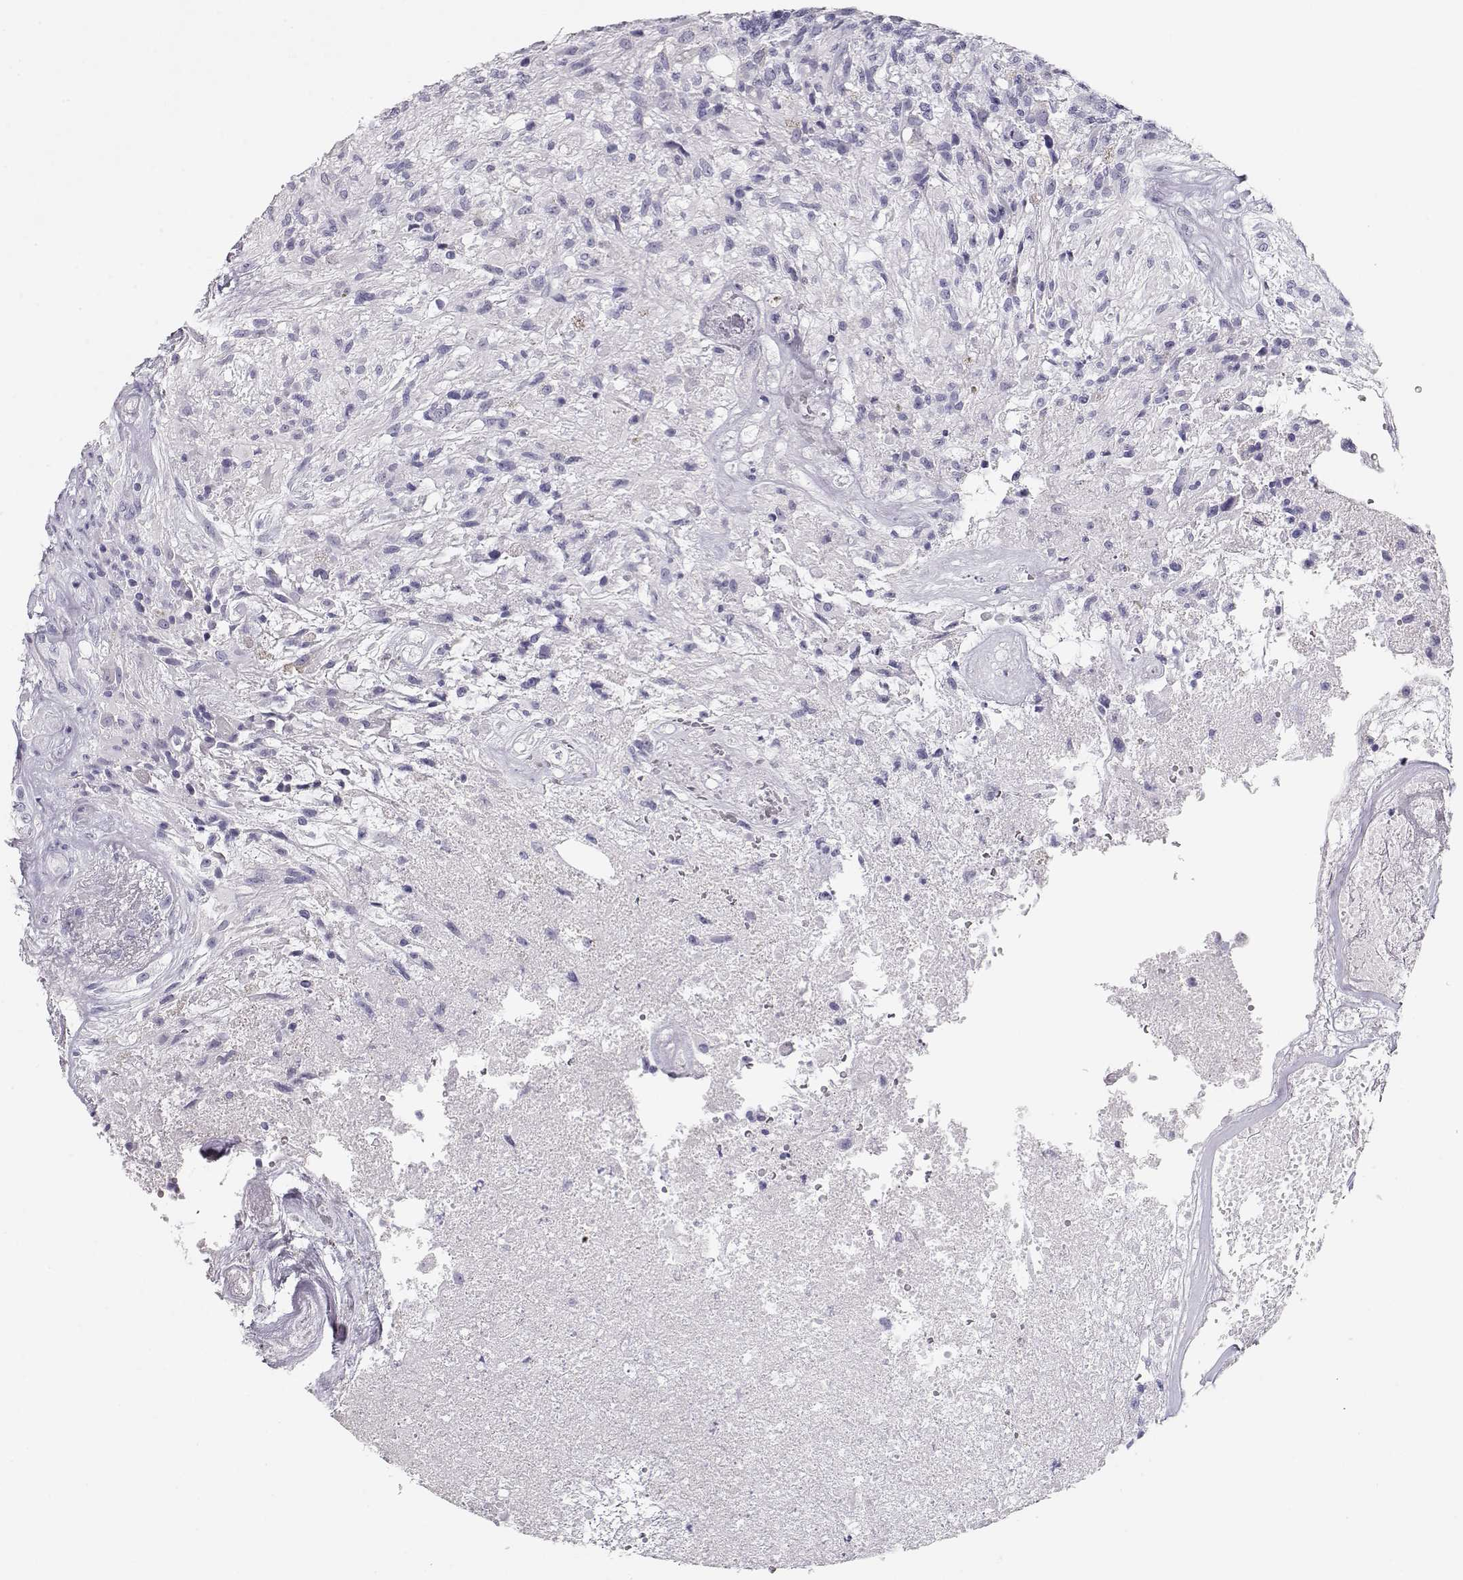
{"staining": {"intensity": "negative", "quantity": "none", "location": "none"}, "tissue": "glioma", "cell_type": "Tumor cells", "image_type": "cancer", "snomed": [{"axis": "morphology", "description": "Glioma, malignant, High grade"}, {"axis": "topography", "description": "Brain"}], "caption": "A high-resolution histopathology image shows immunohistochemistry staining of malignant glioma (high-grade), which shows no significant positivity in tumor cells. The staining was performed using DAB to visualize the protein expression in brown, while the nuclei were stained in blue with hematoxylin (Magnification: 20x).", "gene": "MAGEC1", "patient": {"sex": "male", "age": 56}}